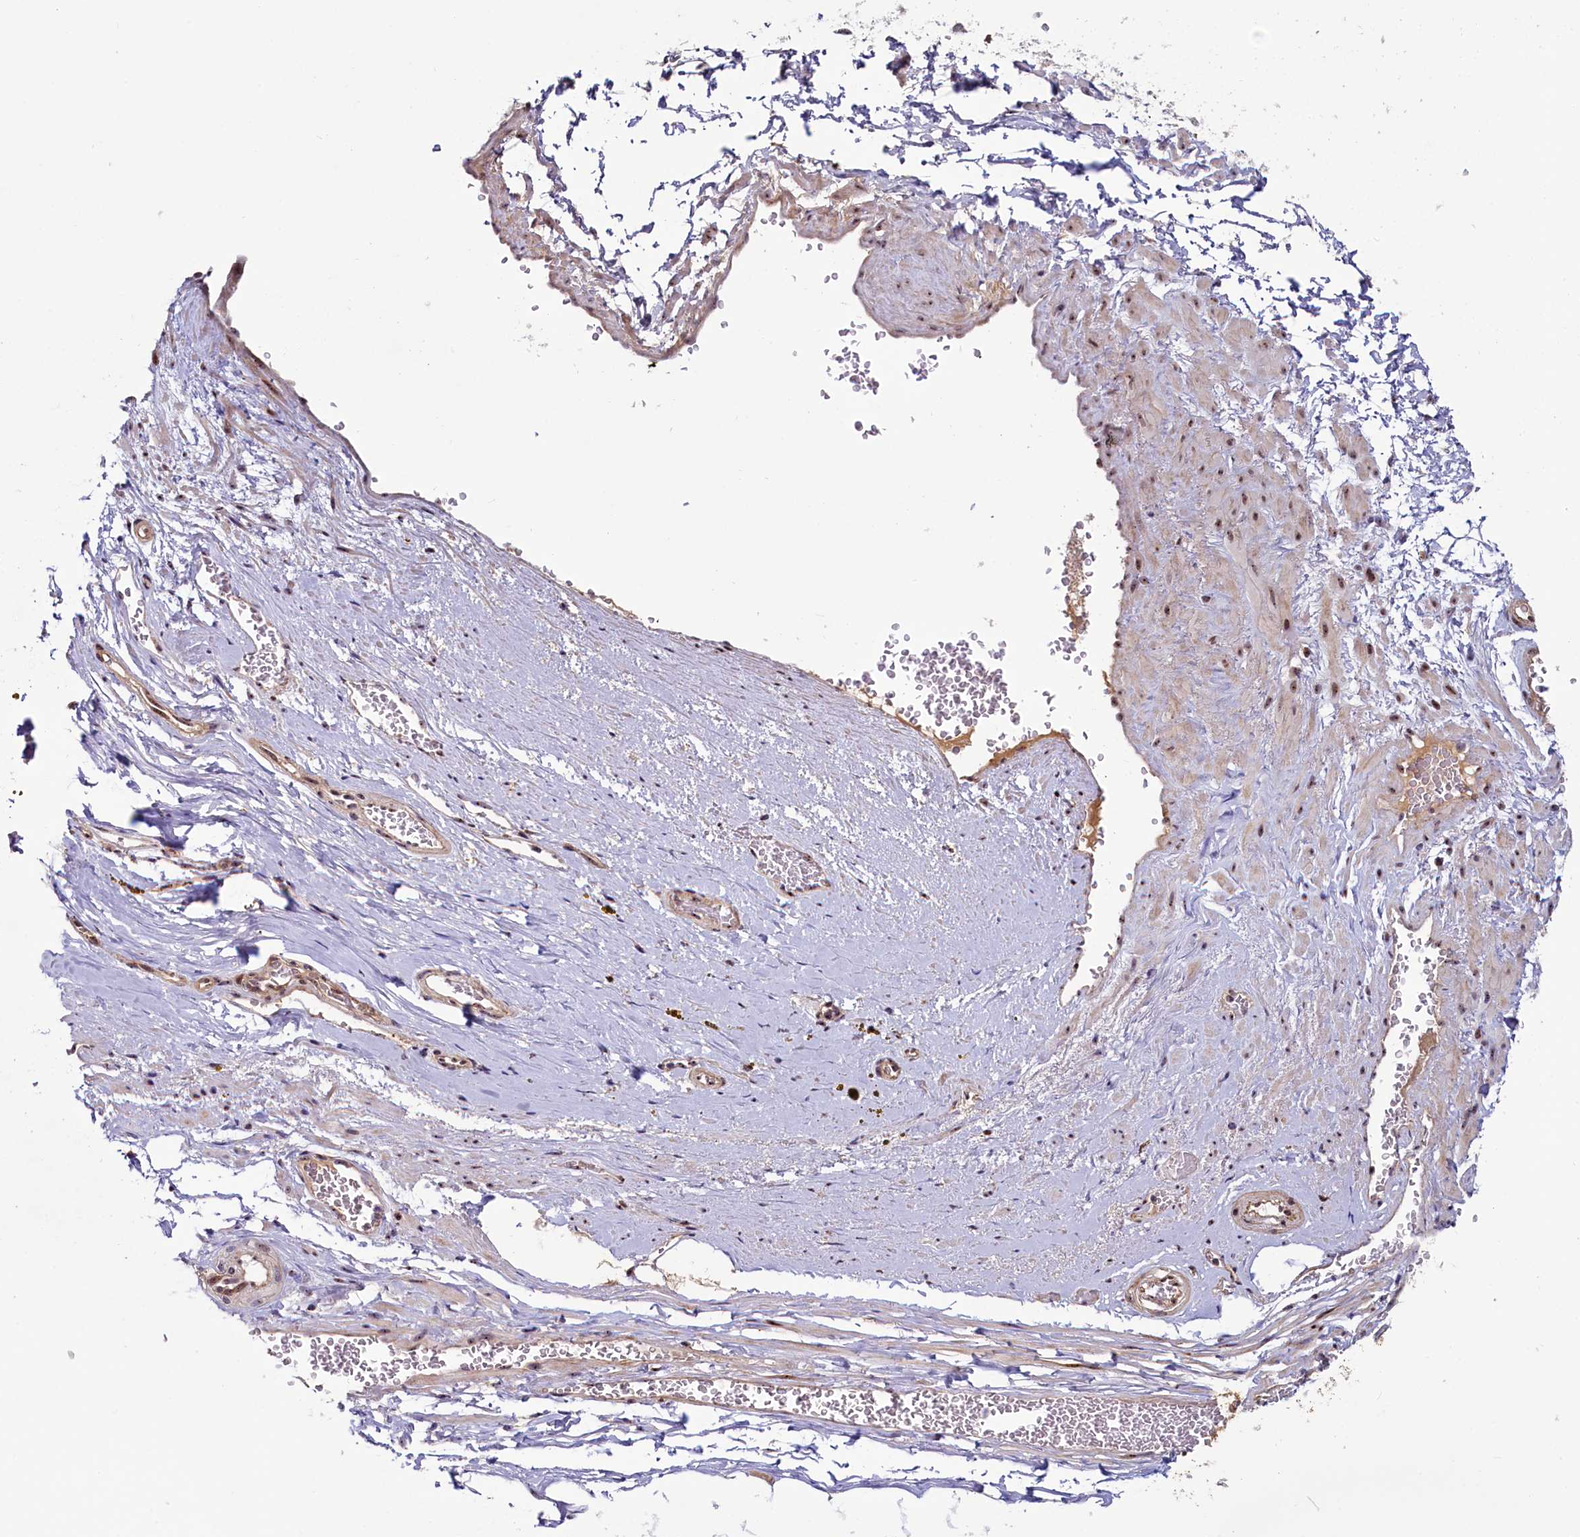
{"staining": {"intensity": "negative", "quantity": "none", "location": "none"}, "tissue": "adipose tissue", "cell_type": "Adipocytes", "image_type": "normal", "snomed": [{"axis": "morphology", "description": "Normal tissue, NOS"}, {"axis": "morphology", "description": "Adenocarcinoma, Low grade"}, {"axis": "topography", "description": "Prostate"}, {"axis": "topography", "description": "Peripheral nerve tissue"}], "caption": "Histopathology image shows no significant protein positivity in adipocytes of normal adipose tissue.", "gene": "TCOF1", "patient": {"sex": "male", "age": 63}}